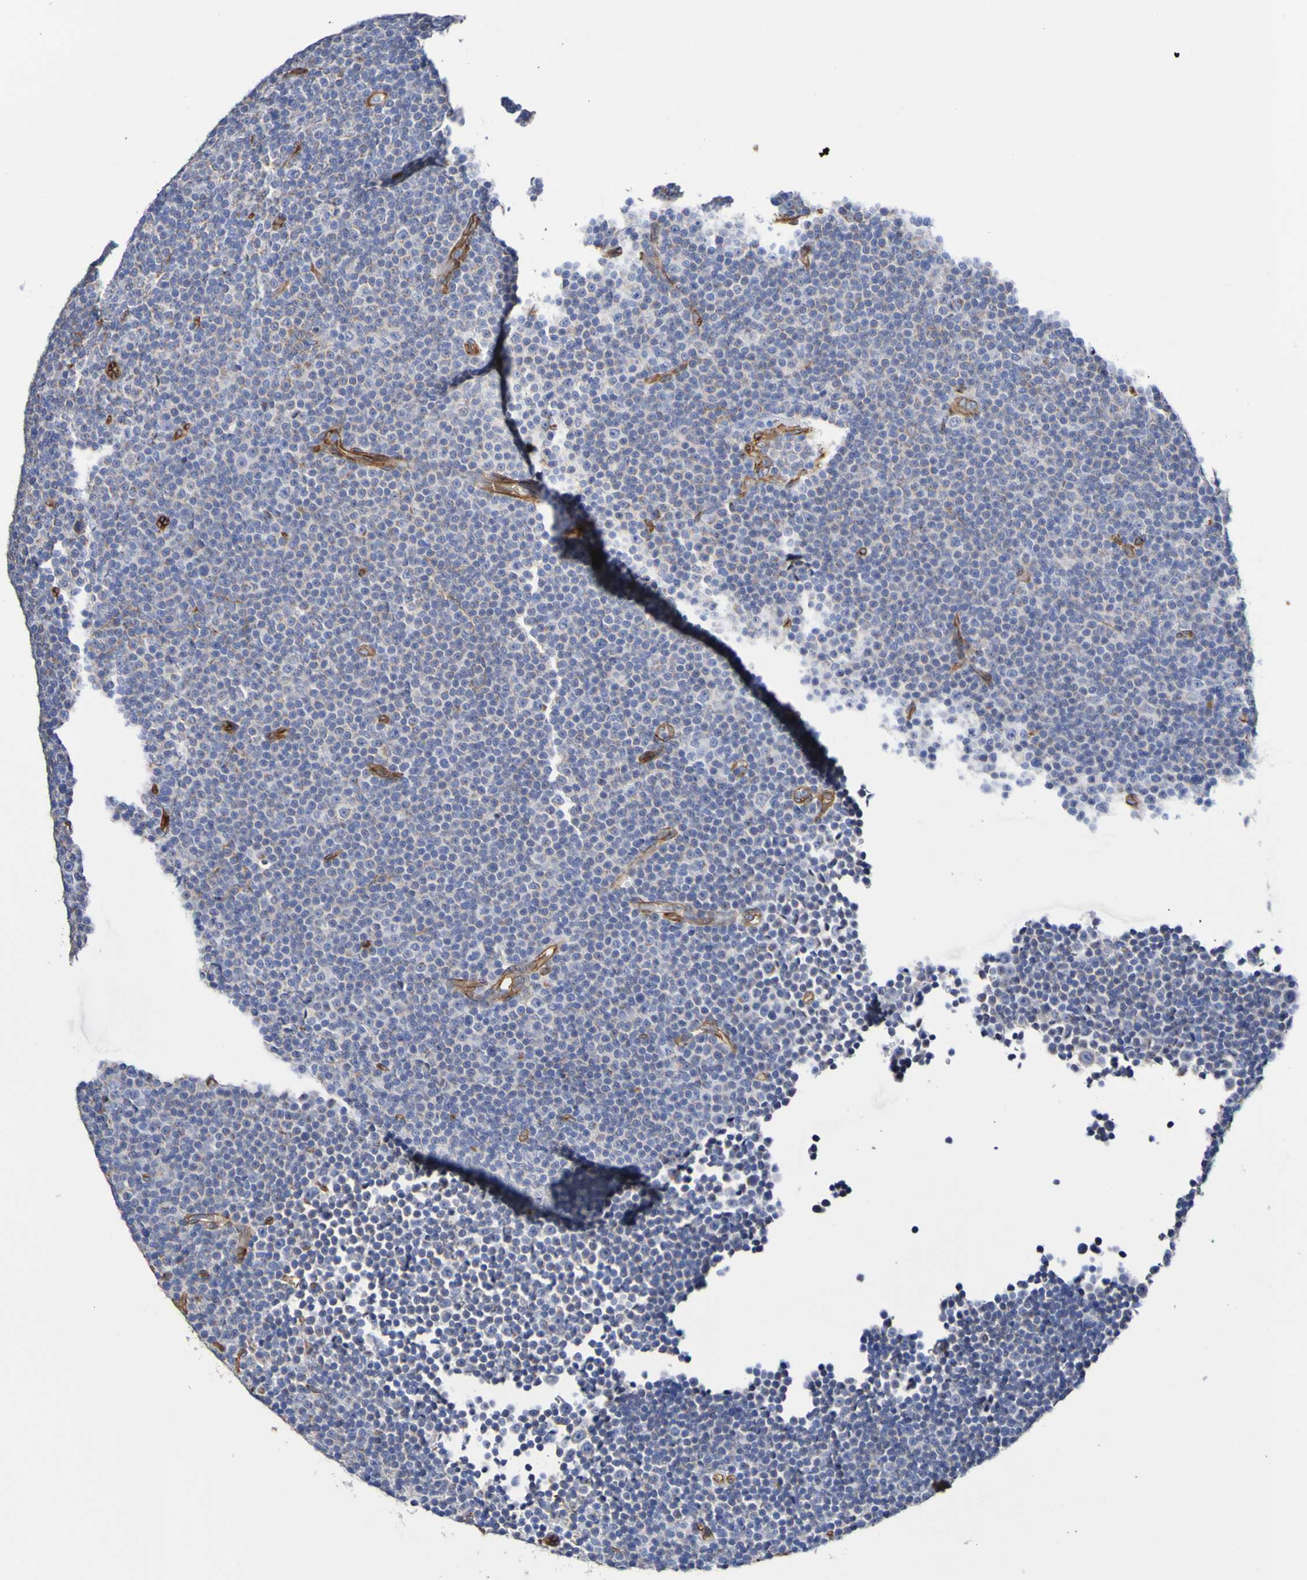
{"staining": {"intensity": "weak", "quantity": "<25%", "location": "cytoplasmic/membranous"}, "tissue": "lymphoma", "cell_type": "Tumor cells", "image_type": "cancer", "snomed": [{"axis": "morphology", "description": "Malignant lymphoma, non-Hodgkin's type, Low grade"}, {"axis": "topography", "description": "Lymph node"}], "caption": "IHC image of lymphoma stained for a protein (brown), which demonstrates no staining in tumor cells. Brightfield microscopy of immunohistochemistry stained with DAB (3,3'-diaminobenzidine) (brown) and hematoxylin (blue), captured at high magnification.", "gene": "ELMOD3", "patient": {"sex": "female", "age": 67}}